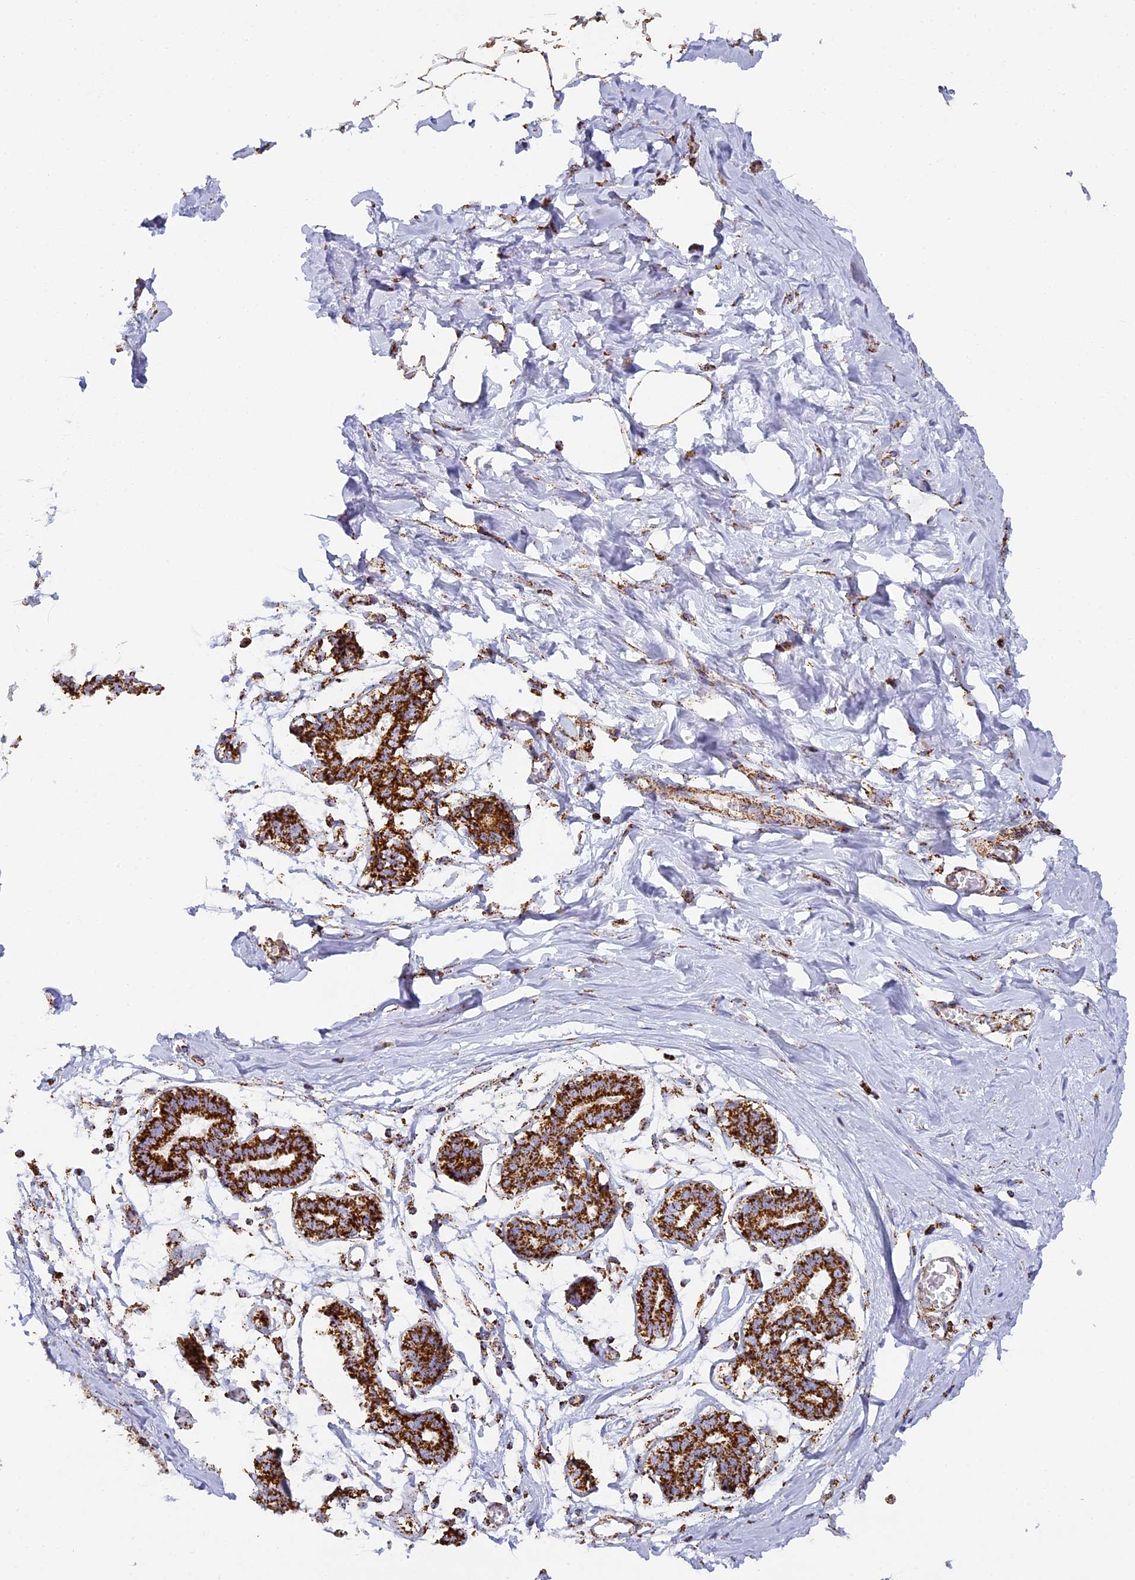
{"staining": {"intensity": "moderate", "quantity": ">75%", "location": "cytoplasmic/membranous"}, "tissue": "breast", "cell_type": "Adipocytes", "image_type": "normal", "snomed": [{"axis": "morphology", "description": "Normal tissue, NOS"}, {"axis": "topography", "description": "Breast"}], "caption": "DAB immunohistochemical staining of unremarkable breast shows moderate cytoplasmic/membranous protein staining in about >75% of adipocytes.", "gene": "STK17A", "patient": {"sex": "female", "age": 27}}